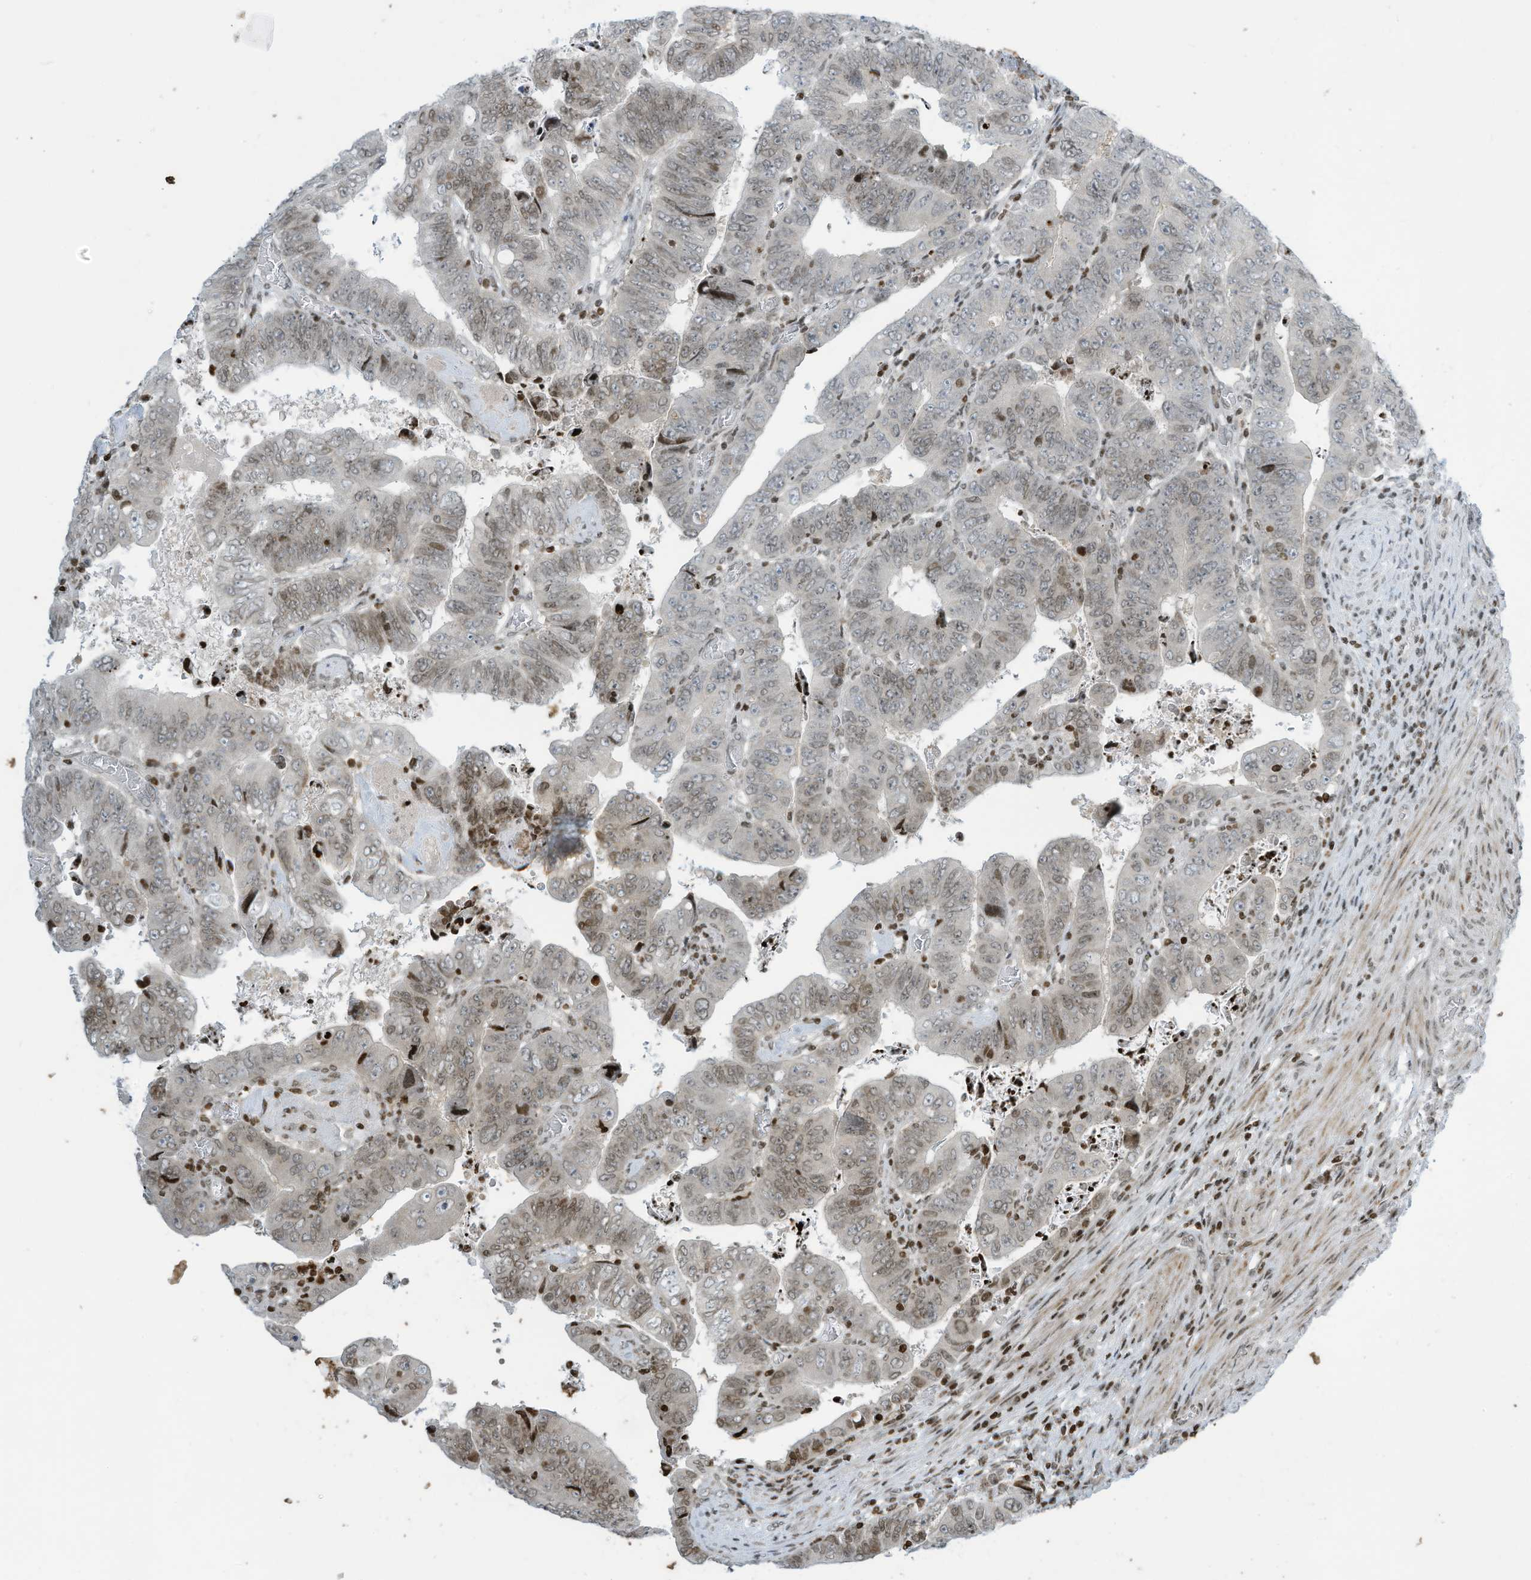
{"staining": {"intensity": "weak", "quantity": "25%-75%", "location": "nuclear"}, "tissue": "colorectal cancer", "cell_type": "Tumor cells", "image_type": "cancer", "snomed": [{"axis": "morphology", "description": "Normal tissue, NOS"}, {"axis": "morphology", "description": "Adenocarcinoma, NOS"}, {"axis": "topography", "description": "Rectum"}], "caption": "There is low levels of weak nuclear staining in tumor cells of adenocarcinoma (colorectal), as demonstrated by immunohistochemical staining (brown color).", "gene": "ADI1", "patient": {"sex": "female", "age": 65}}